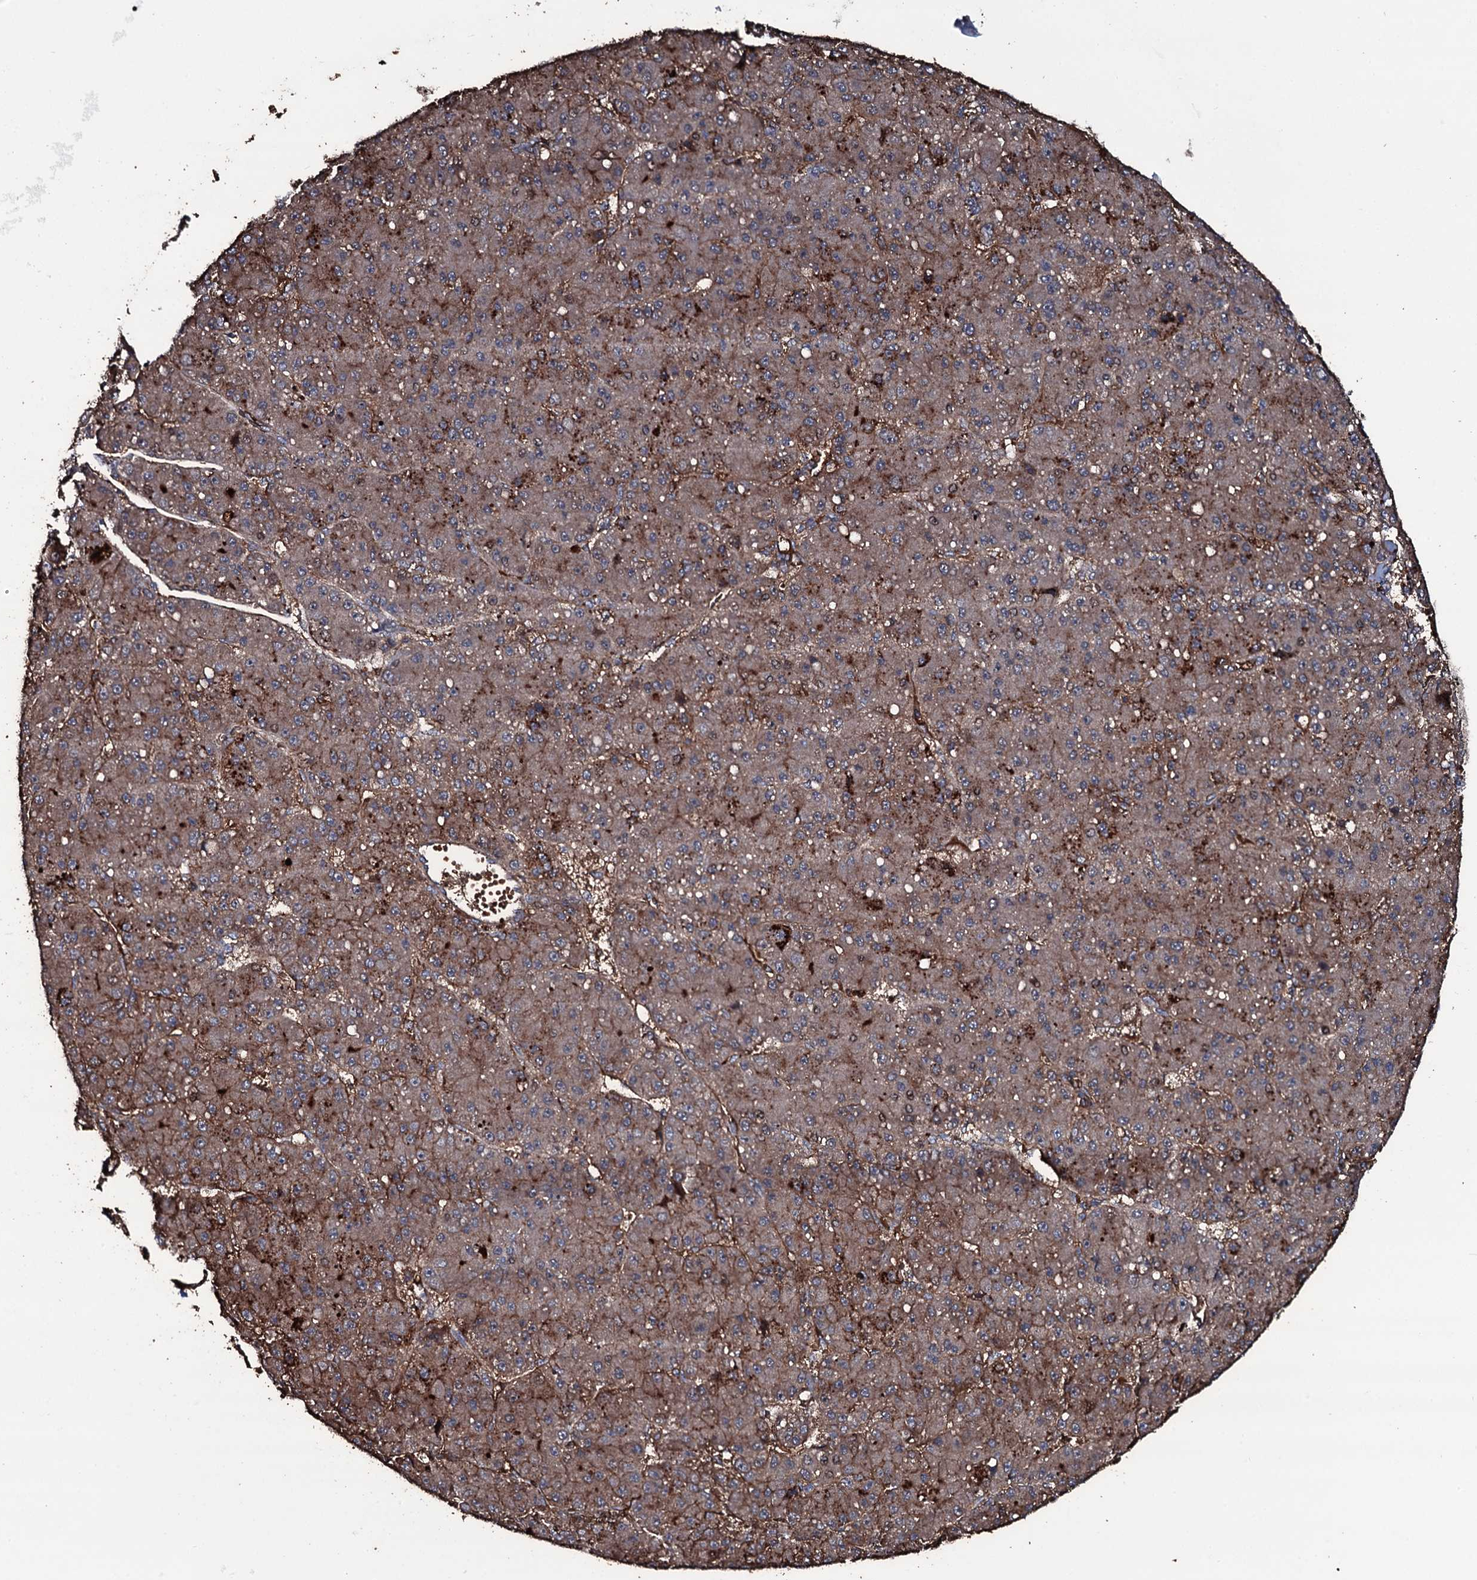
{"staining": {"intensity": "moderate", "quantity": ">75%", "location": "cytoplasmic/membranous"}, "tissue": "liver cancer", "cell_type": "Tumor cells", "image_type": "cancer", "snomed": [{"axis": "morphology", "description": "Carcinoma, Hepatocellular, NOS"}, {"axis": "topography", "description": "Liver"}], "caption": "Immunohistochemical staining of human hepatocellular carcinoma (liver) demonstrates moderate cytoplasmic/membranous protein positivity in about >75% of tumor cells. The protein is stained brown, and the nuclei are stained in blue (DAB (3,3'-diaminobenzidine) IHC with brightfield microscopy, high magnification).", "gene": "ZSWIM8", "patient": {"sex": "male", "age": 67}}